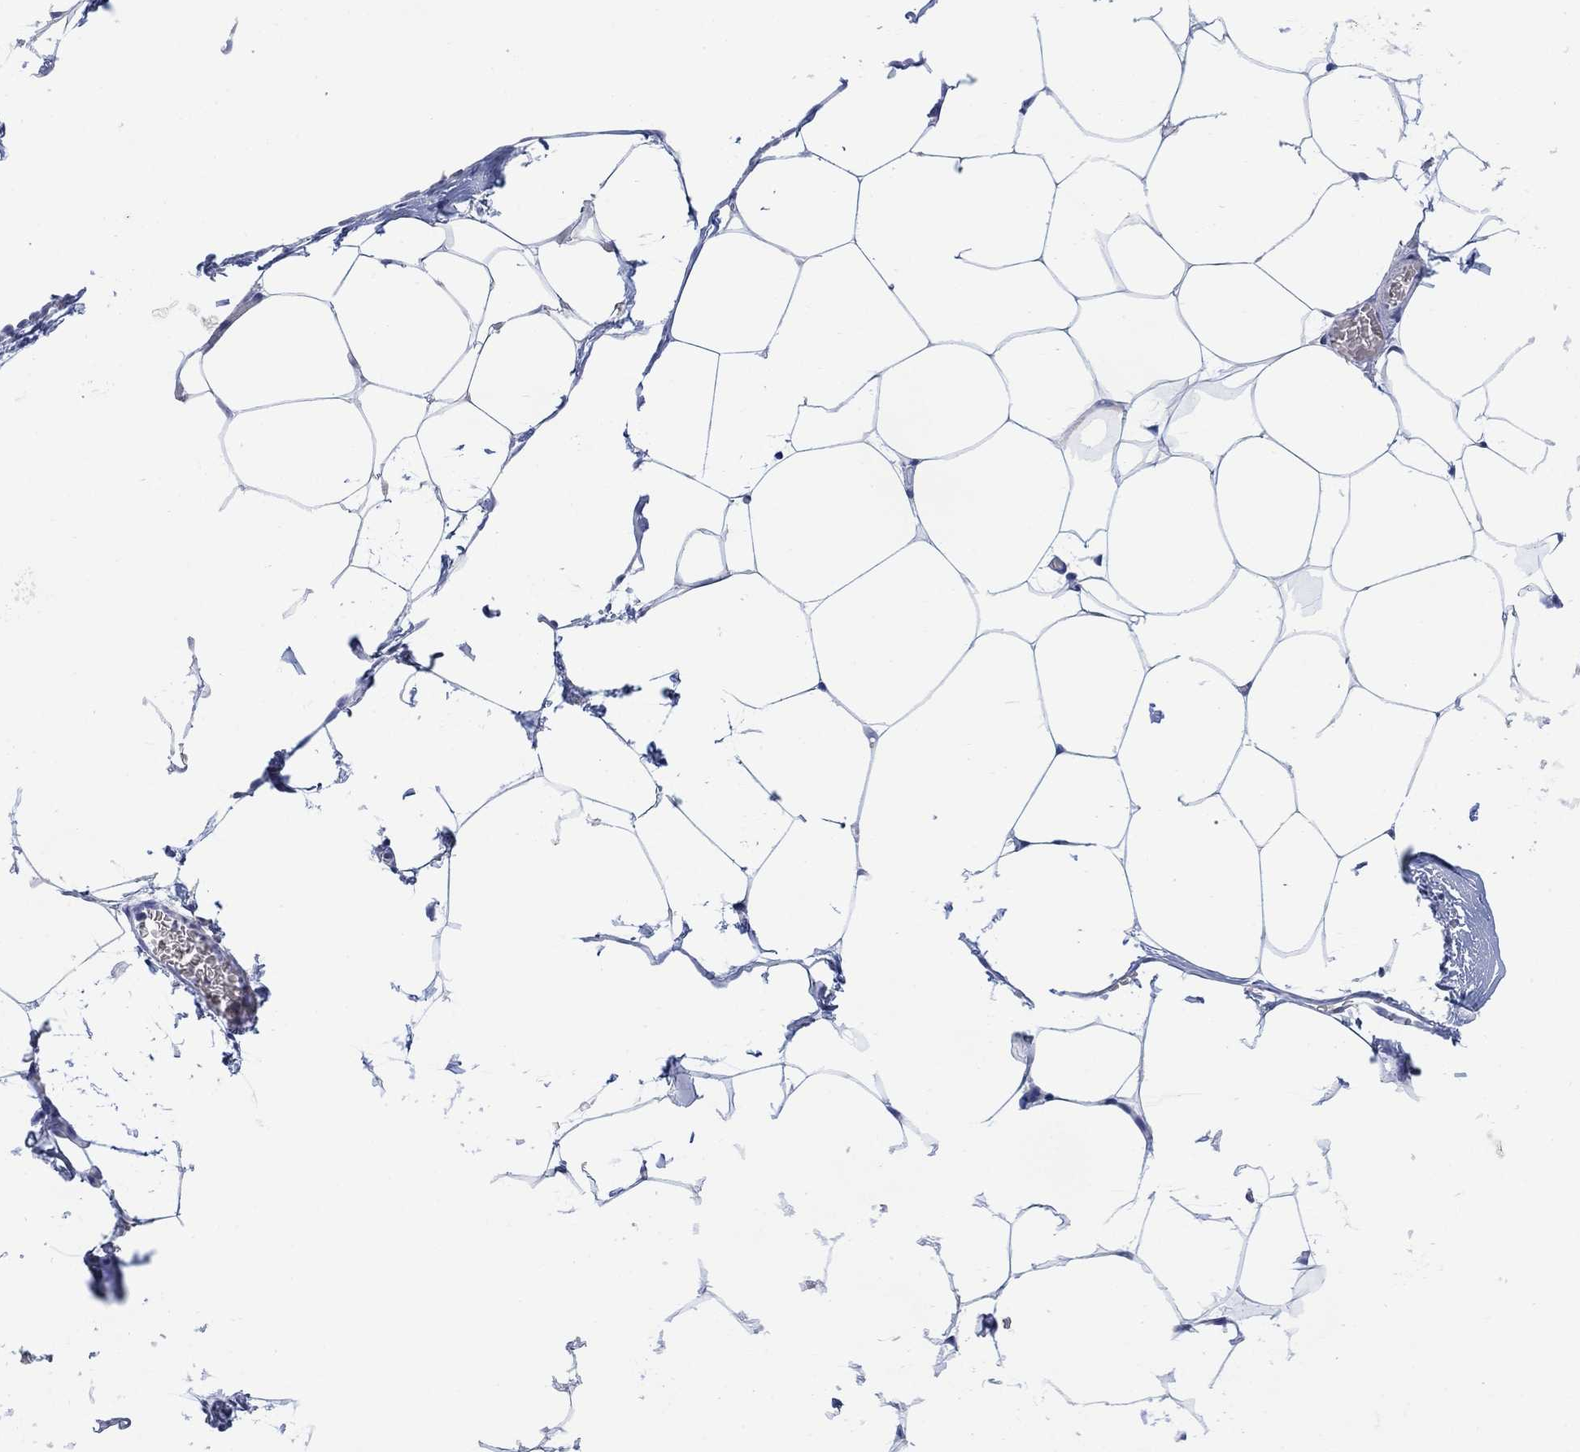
{"staining": {"intensity": "negative", "quantity": "none", "location": "none"}, "tissue": "adipose tissue", "cell_type": "Adipocytes", "image_type": "normal", "snomed": [{"axis": "morphology", "description": "Normal tissue, NOS"}, {"axis": "topography", "description": "Adipose tissue"}], "caption": "Adipose tissue stained for a protein using immunohistochemistry (IHC) displays no expression adipocytes.", "gene": "FBP2", "patient": {"sex": "male", "age": 57}}